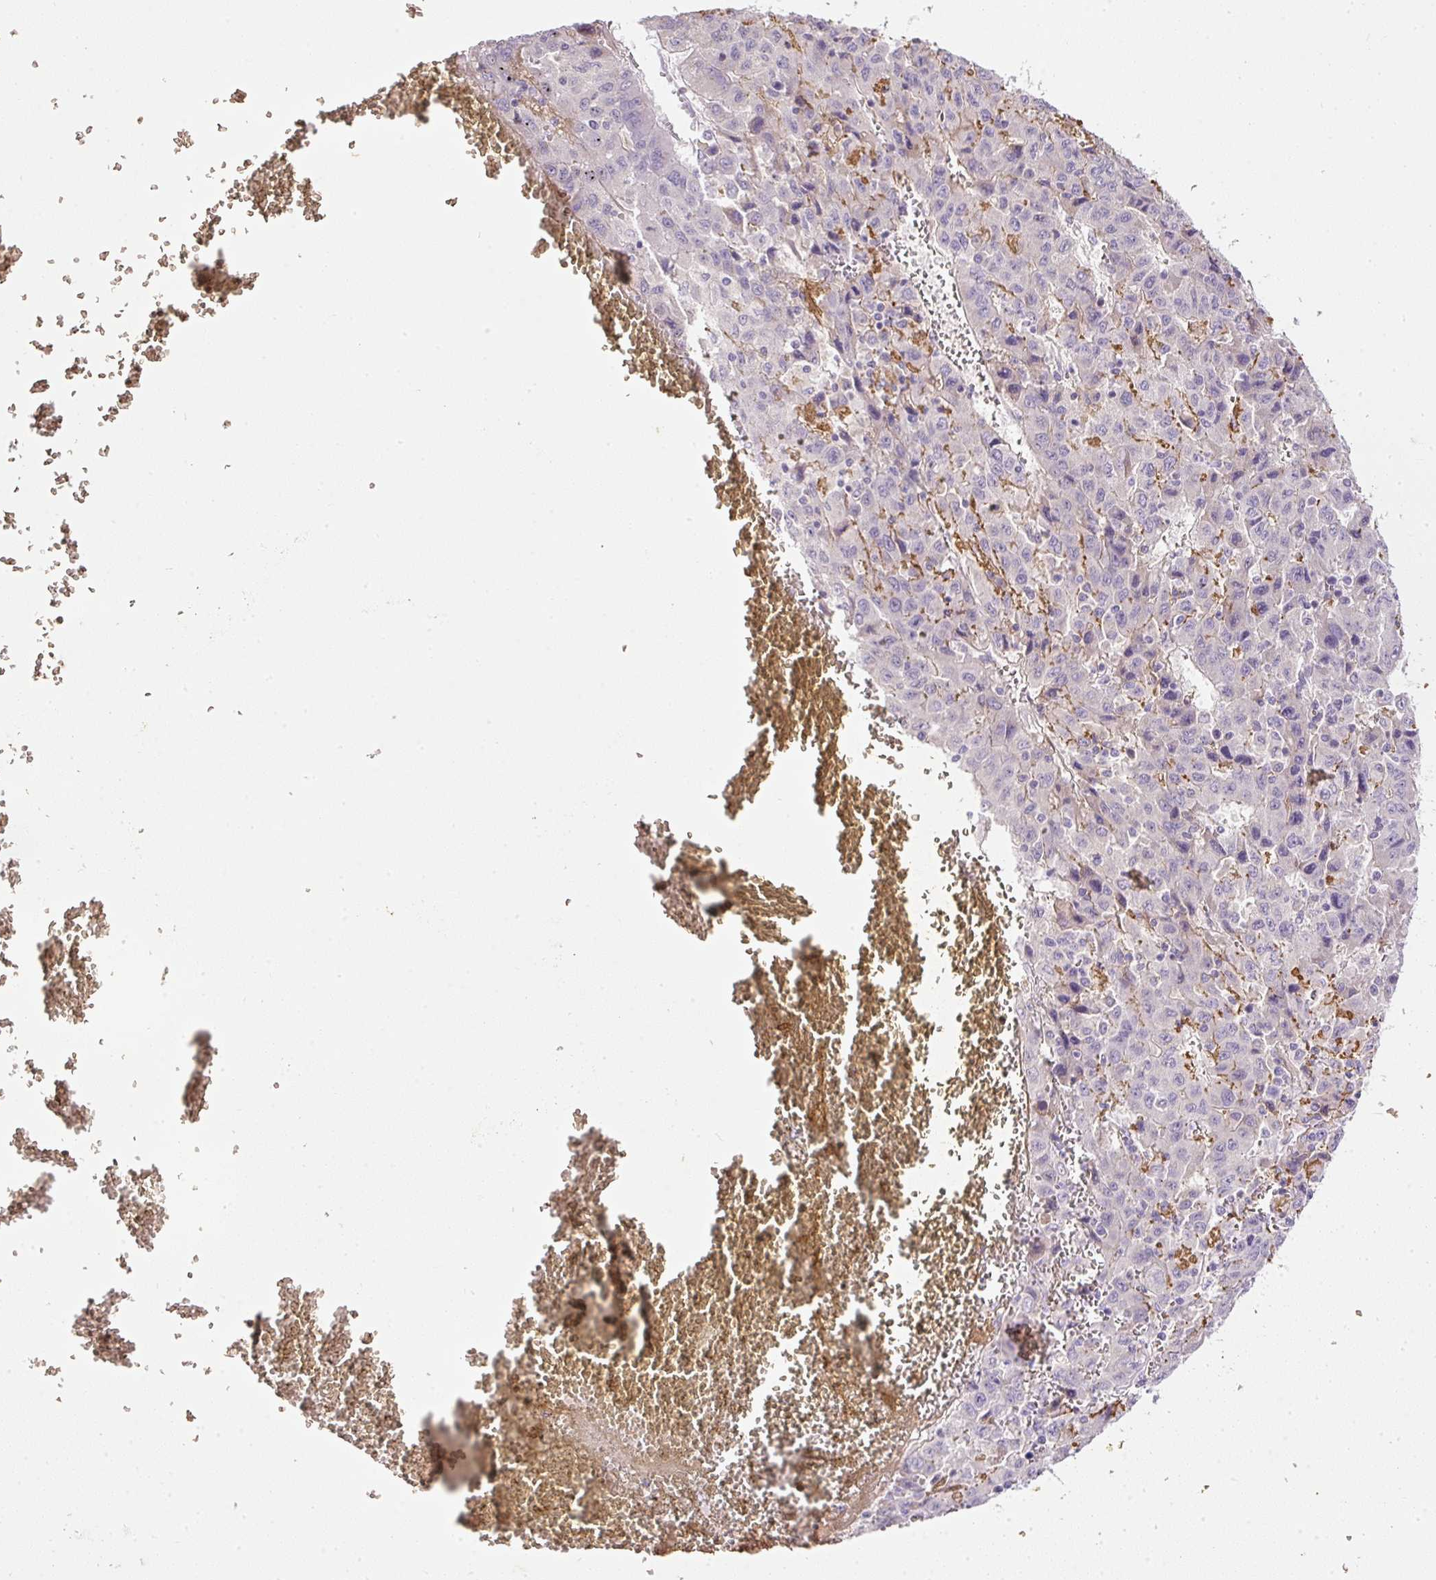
{"staining": {"intensity": "negative", "quantity": "none", "location": "none"}, "tissue": "liver cancer", "cell_type": "Tumor cells", "image_type": "cancer", "snomed": [{"axis": "morphology", "description": "Carcinoma, Hepatocellular, NOS"}, {"axis": "topography", "description": "Liver"}], "caption": "There is no significant expression in tumor cells of liver cancer (hepatocellular carcinoma).", "gene": "KPNA5", "patient": {"sex": "female", "age": 53}}